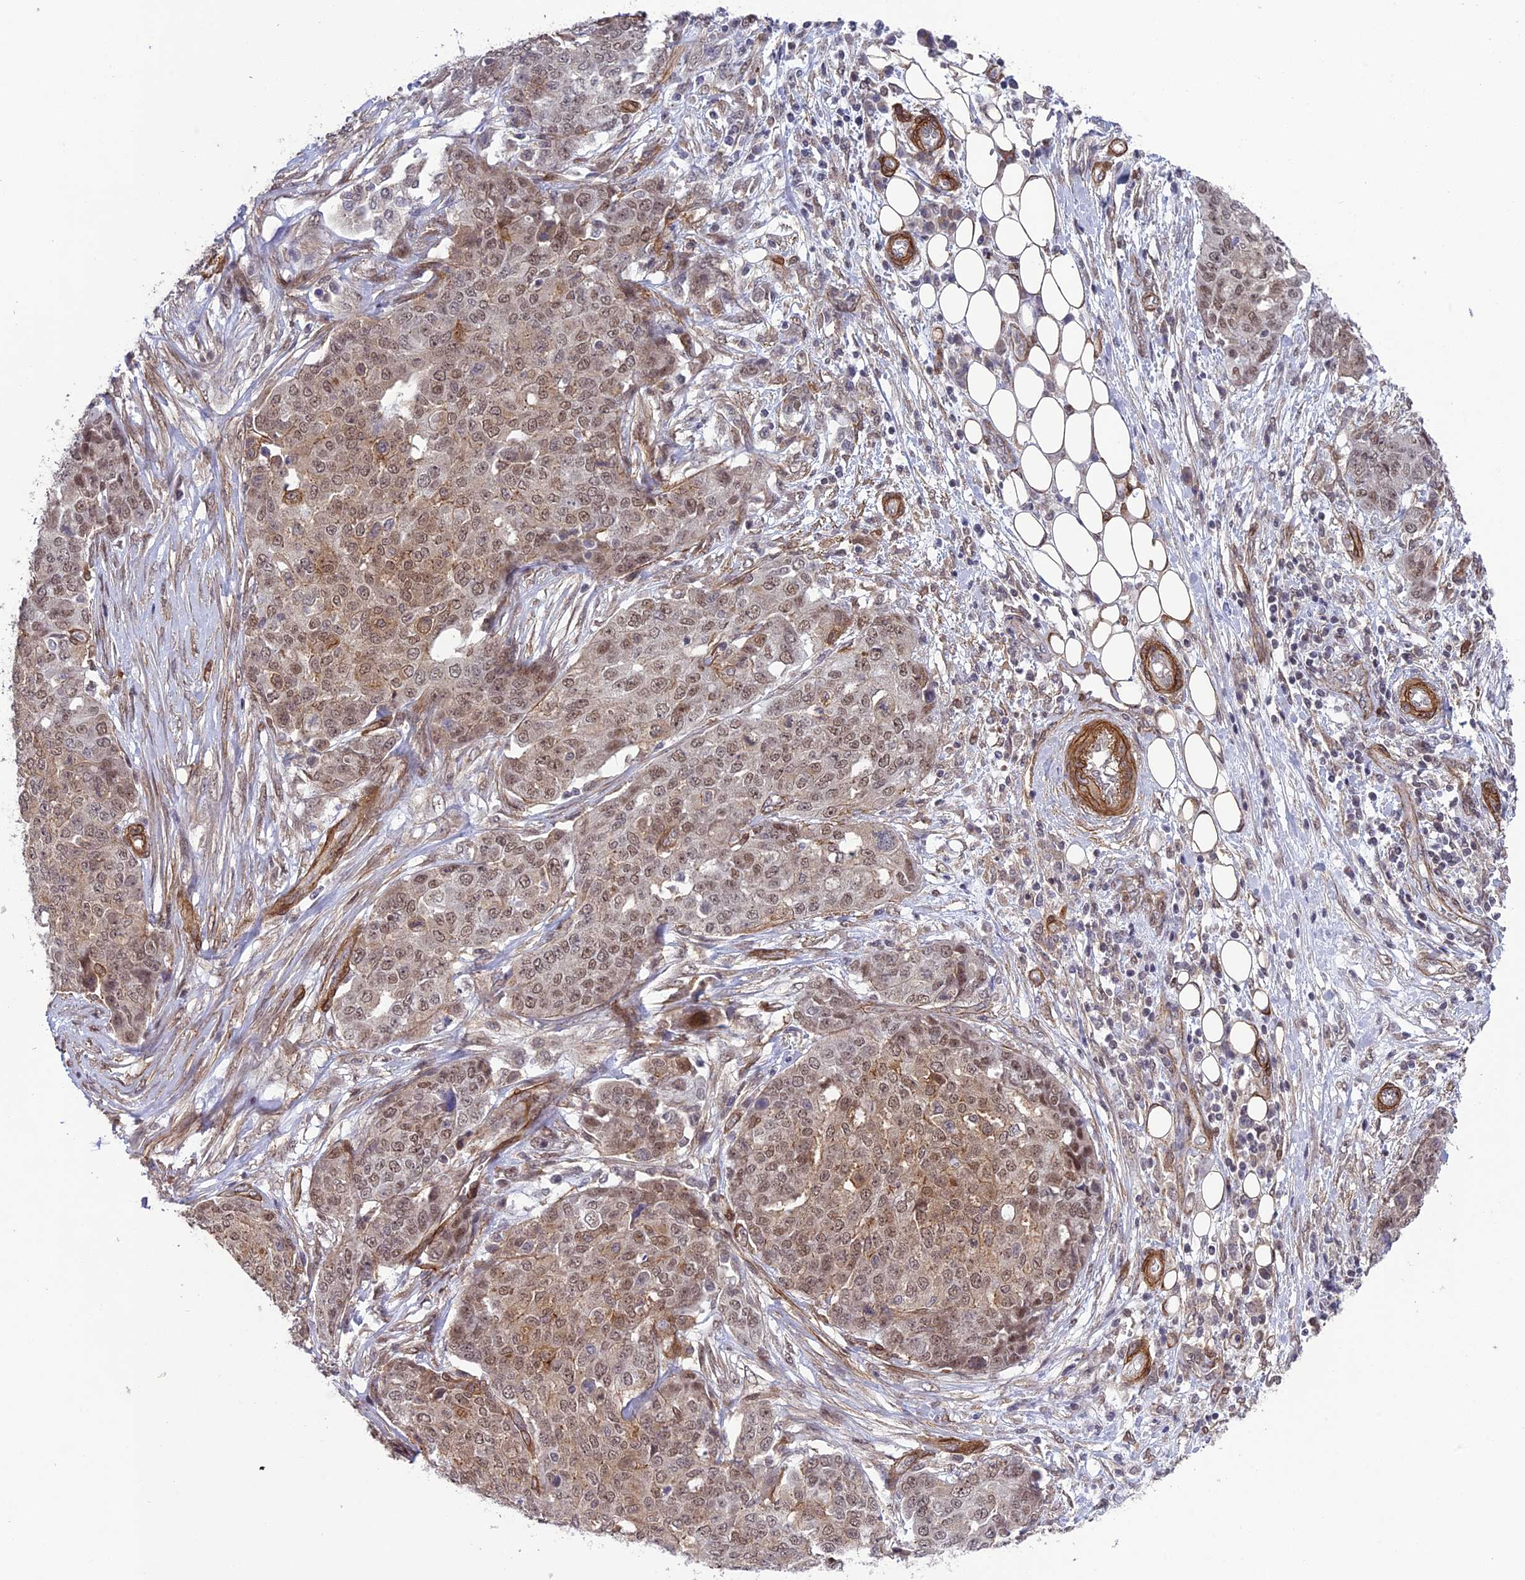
{"staining": {"intensity": "weak", "quantity": ">75%", "location": "cytoplasmic/membranous,nuclear"}, "tissue": "ovarian cancer", "cell_type": "Tumor cells", "image_type": "cancer", "snomed": [{"axis": "morphology", "description": "Cystadenocarcinoma, serous, NOS"}, {"axis": "topography", "description": "Soft tissue"}, {"axis": "topography", "description": "Ovary"}], "caption": "This histopathology image displays immunohistochemistry (IHC) staining of human ovarian cancer (serous cystadenocarcinoma), with low weak cytoplasmic/membranous and nuclear expression in about >75% of tumor cells.", "gene": "TNS1", "patient": {"sex": "female", "age": 57}}